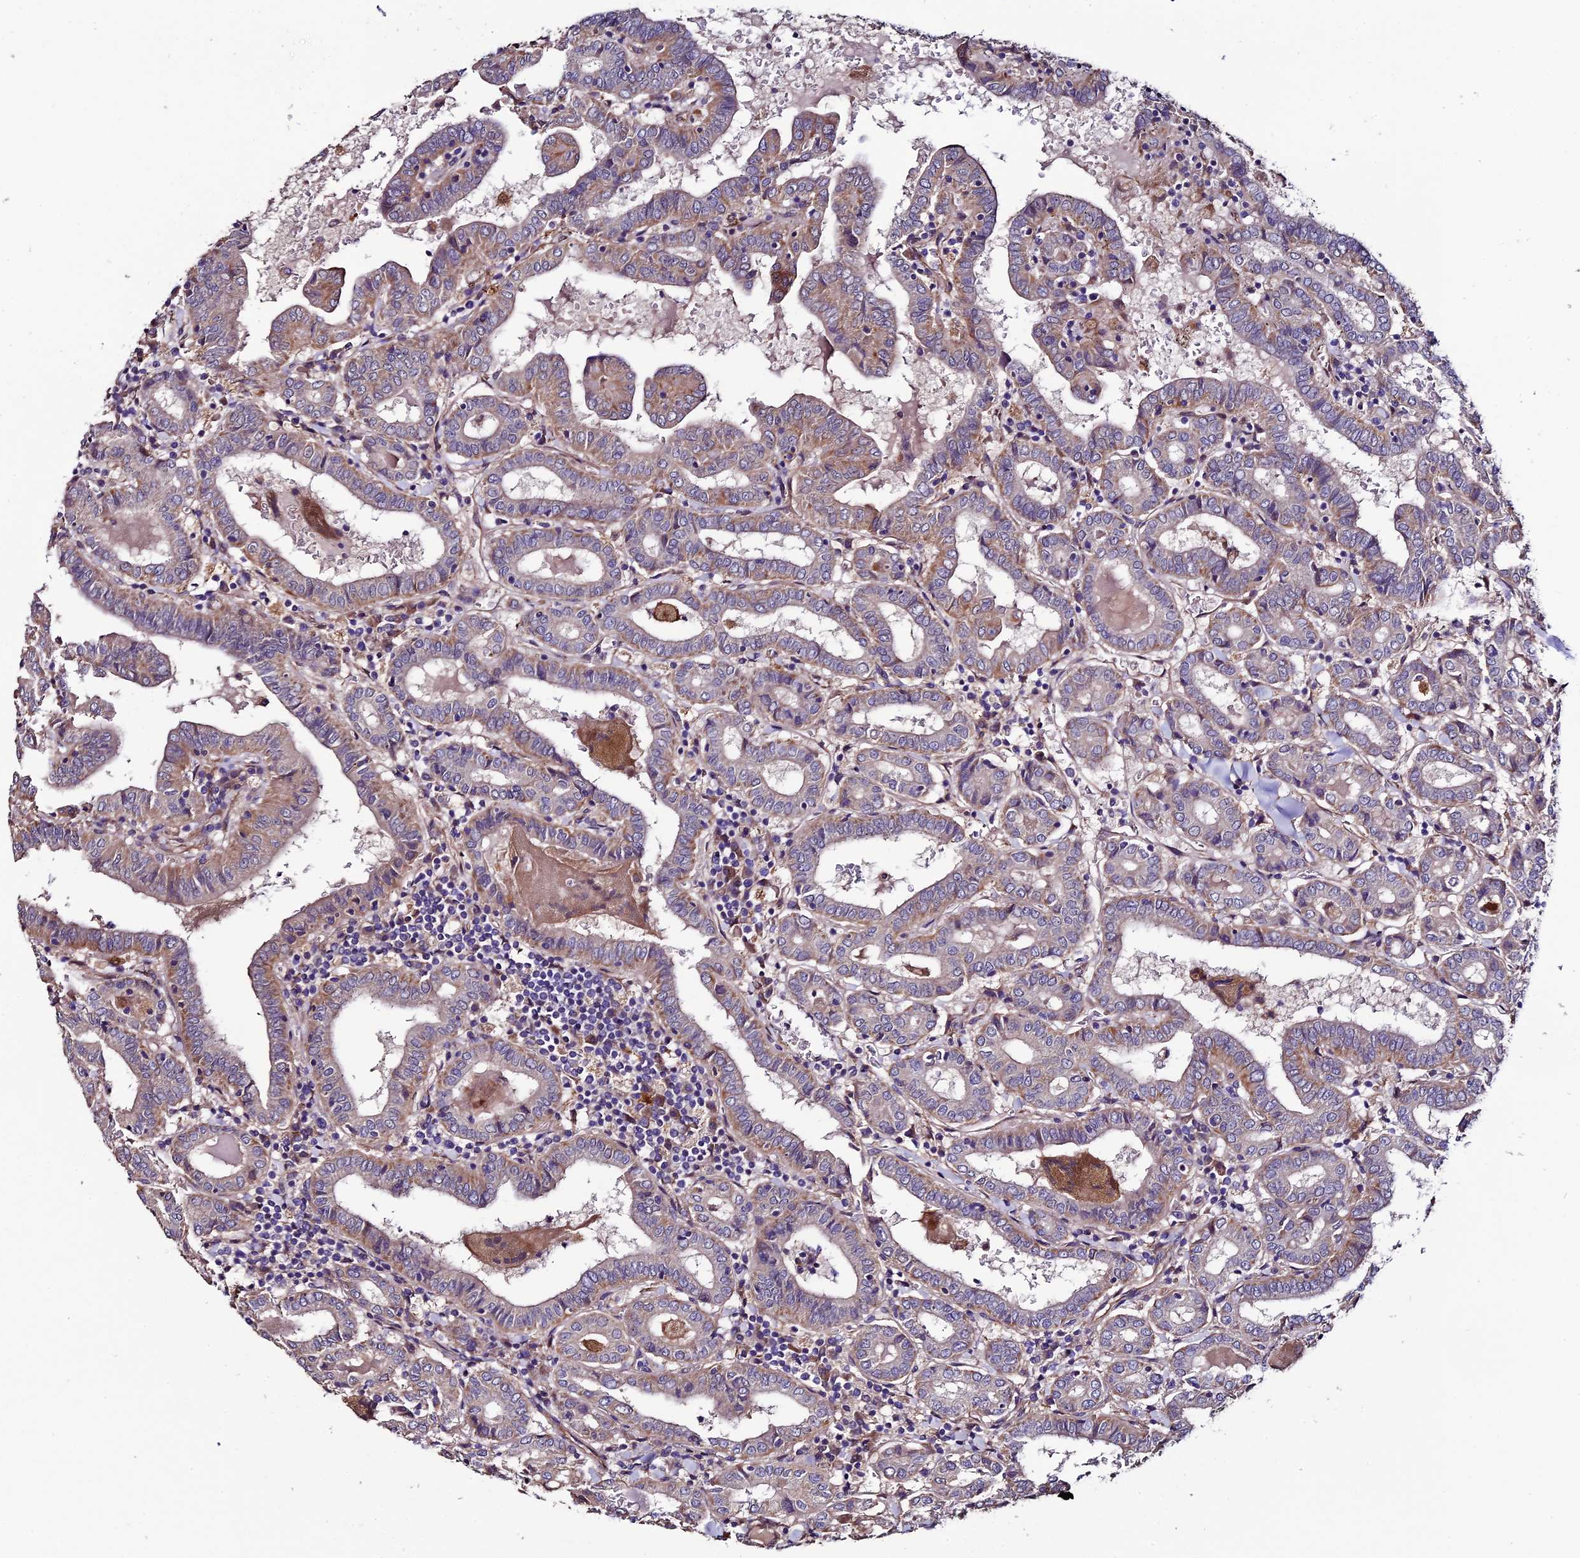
{"staining": {"intensity": "weak", "quantity": ">75%", "location": "cytoplasmic/membranous"}, "tissue": "thyroid cancer", "cell_type": "Tumor cells", "image_type": "cancer", "snomed": [{"axis": "morphology", "description": "Papillary adenocarcinoma, NOS"}, {"axis": "topography", "description": "Thyroid gland"}], "caption": "About >75% of tumor cells in papillary adenocarcinoma (thyroid) demonstrate weak cytoplasmic/membranous protein expression as visualized by brown immunohistochemical staining.", "gene": "CLN5", "patient": {"sex": "female", "age": 72}}